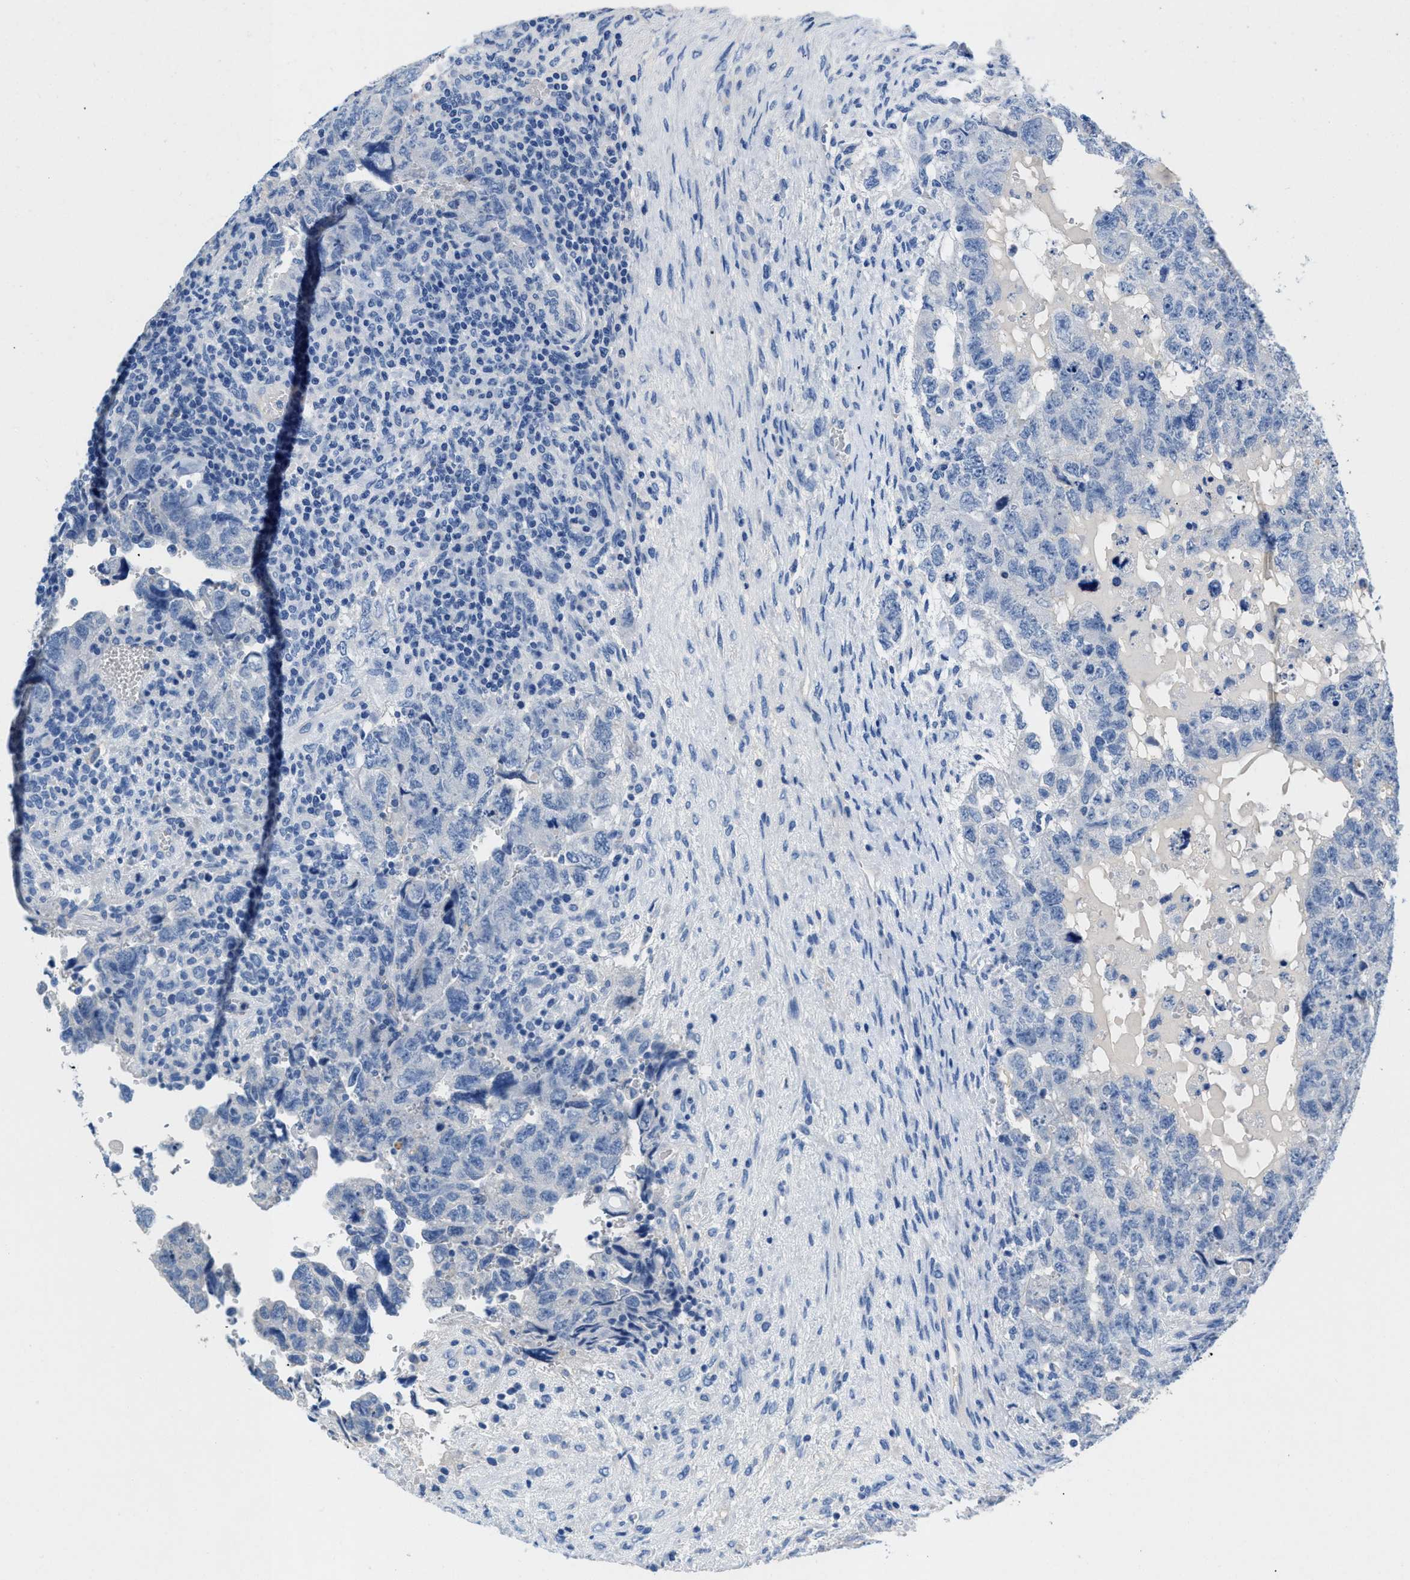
{"staining": {"intensity": "negative", "quantity": "none", "location": "none"}, "tissue": "testis cancer", "cell_type": "Tumor cells", "image_type": "cancer", "snomed": [{"axis": "morphology", "description": "Carcinoma, Embryonal, NOS"}, {"axis": "topography", "description": "Testis"}], "caption": "Immunohistochemistry micrograph of human testis cancer stained for a protein (brown), which reveals no expression in tumor cells. (IHC, brightfield microscopy, high magnification).", "gene": "SLFN13", "patient": {"sex": "male", "age": 36}}